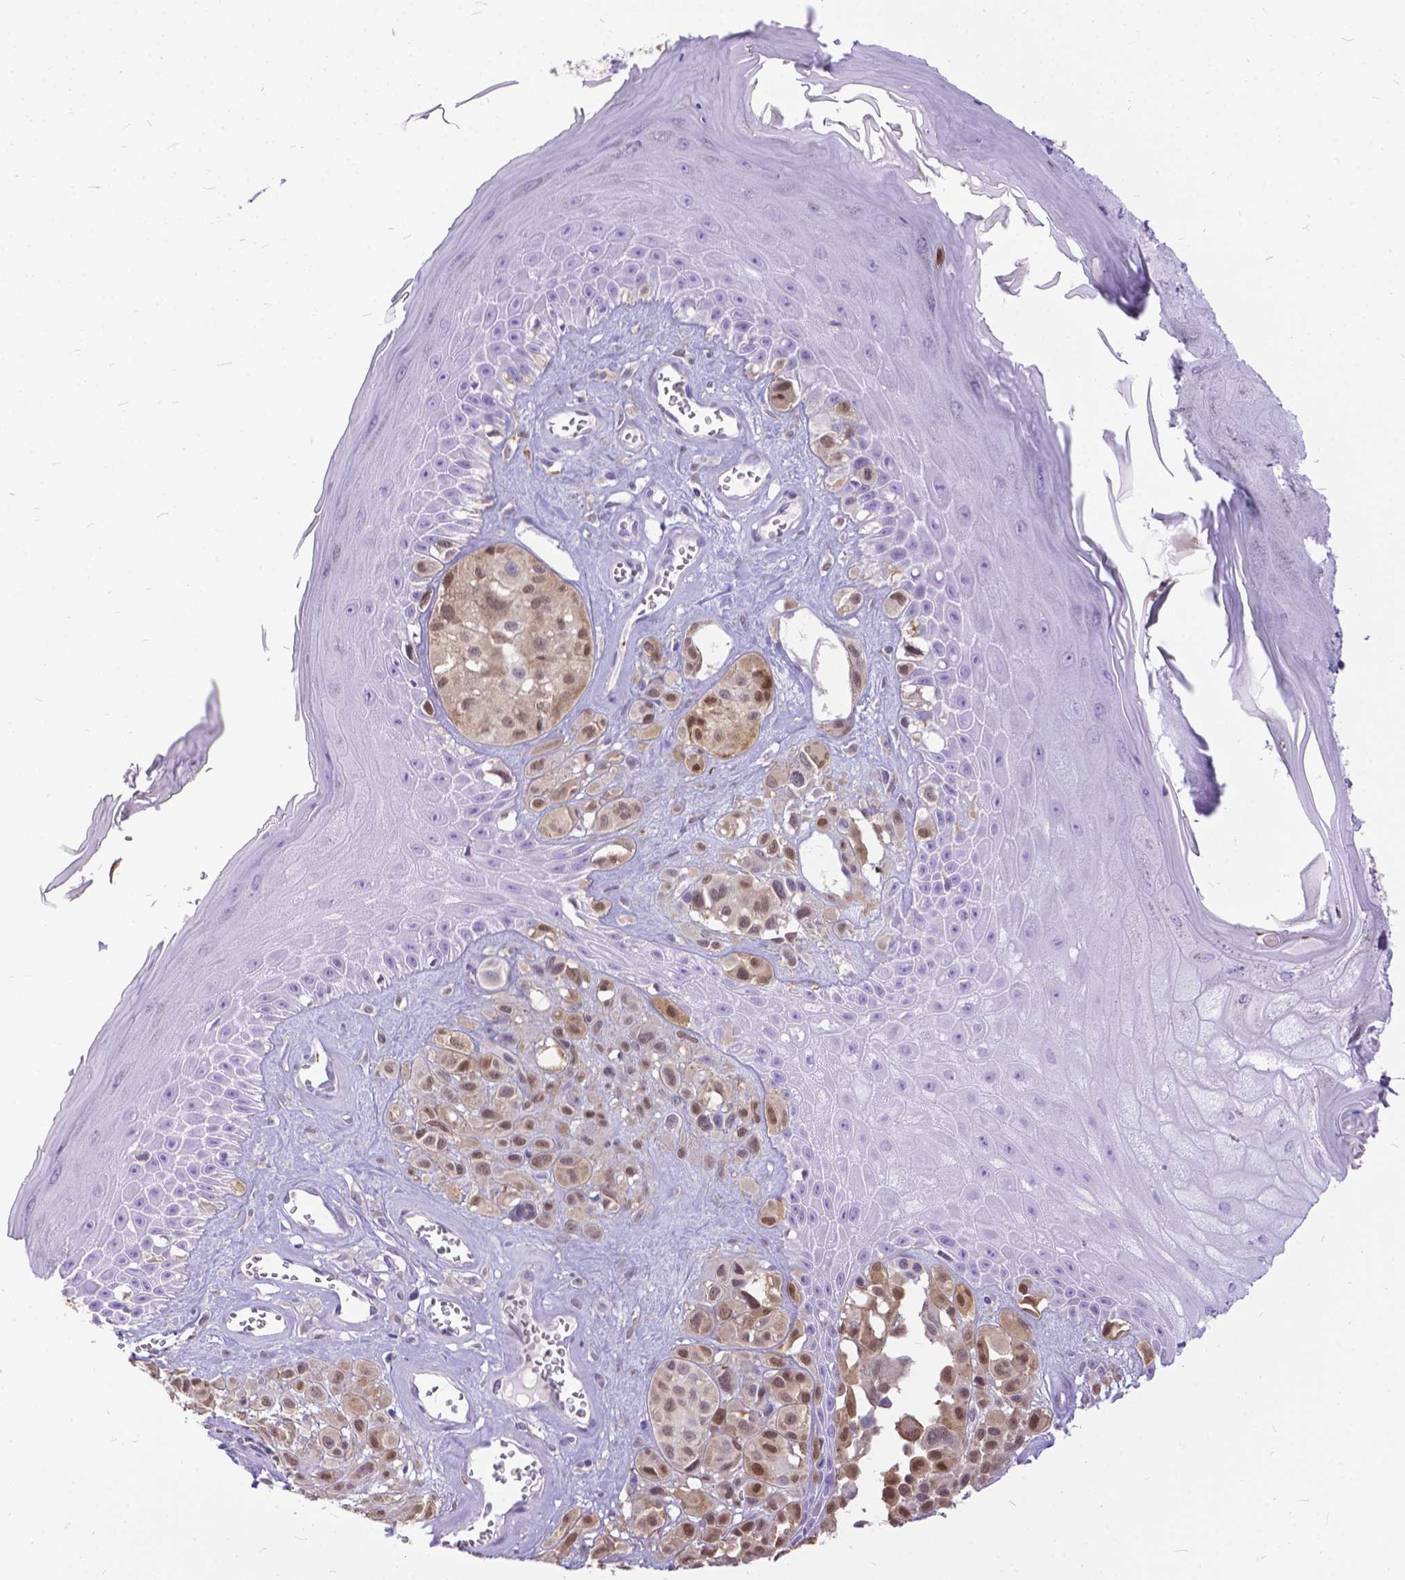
{"staining": {"intensity": "moderate", "quantity": "25%-75%", "location": "cytoplasmic/membranous,nuclear"}, "tissue": "melanoma", "cell_type": "Tumor cells", "image_type": "cancer", "snomed": [{"axis": "morphology", "description": "Malignant melanoma, NOS"}, {"axis": "topography", "description": "Skin"}], "caption": "Protein expression analysis of human melanoma reveals moderate cytoplasmic/membranous and nuclear positivity in about 25%-75% of tumor cells.", "gene": "TMEM169", "patient": {"sex": "male", "age": 77}}